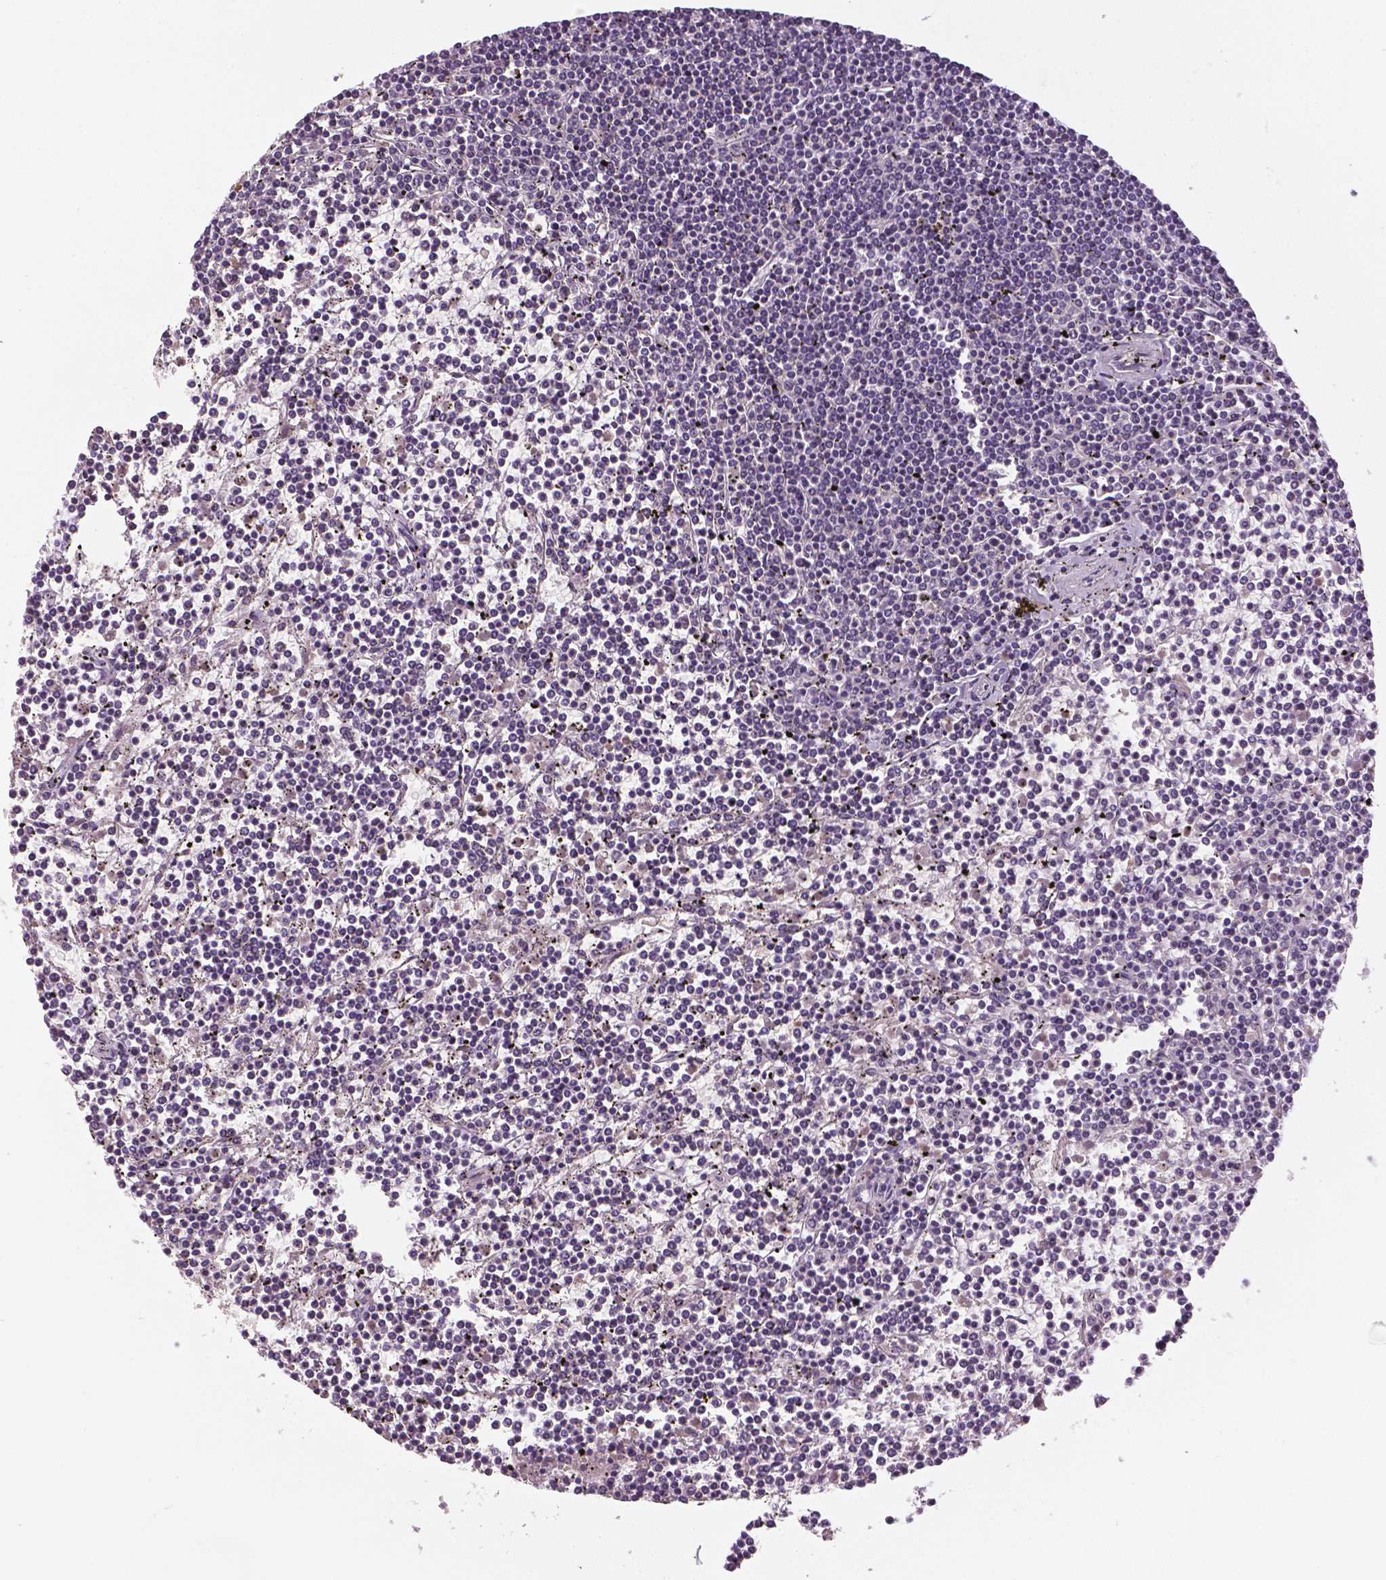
{"staining": {"intensity": "negative", "quantity": "none", "location": "none"}, "tissue": "lymphoma", "cell_type": "Tumor cells", "image_type": "cancer", "snomed": [{"axis": "morphology", "description": "Malignant lymphoma, non-Hodgkin's type, Low grade"}, {"axis": "topography", "description": "Spleen"}], "caption": "Lymphoma stained for a protein using immunohistochemistry demonstrates no staining tumor cells.", "gene": "MKI67", "patient": {"sex": "female", "age": 19}}